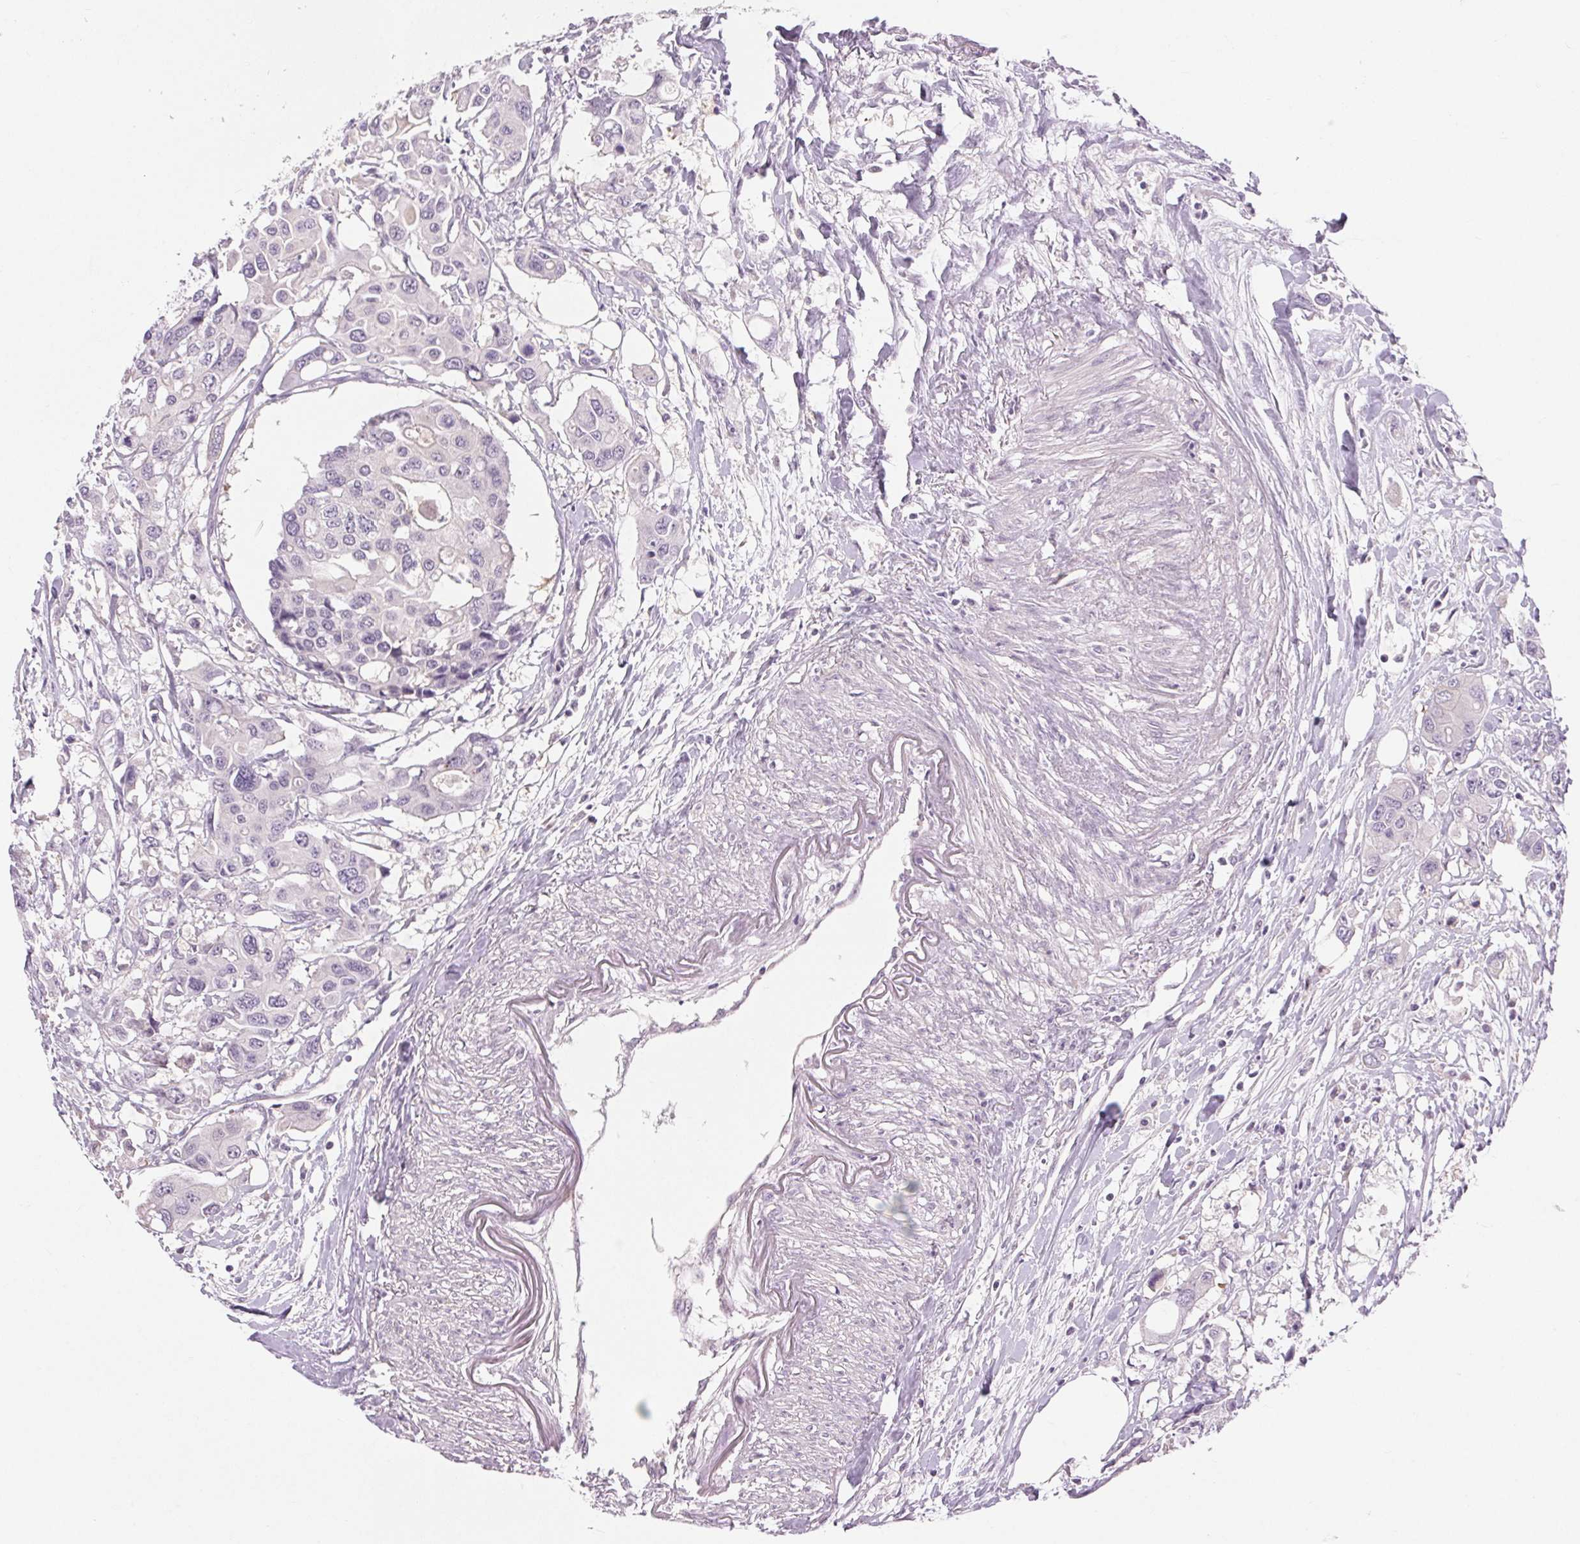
{"staining": {"intensity": "negative", "quantity": "none", "location": "none"}, "tissue": "colorectal cancer", "cell_type": "Tumor cells", "image_type": "cancer", "snomed": [{"axis": "morphology", "description": "Adenocarcinoma, NOS"}, {"axis": "topography", "description": "Colon"}], "caption": "This is a image of immunohistochemistry staining of adenocarcinoma (colorectal), which shows no staining in tumor cells.", "gene": "FAM168A", "patient": {"sex": "male", "age": 77}}